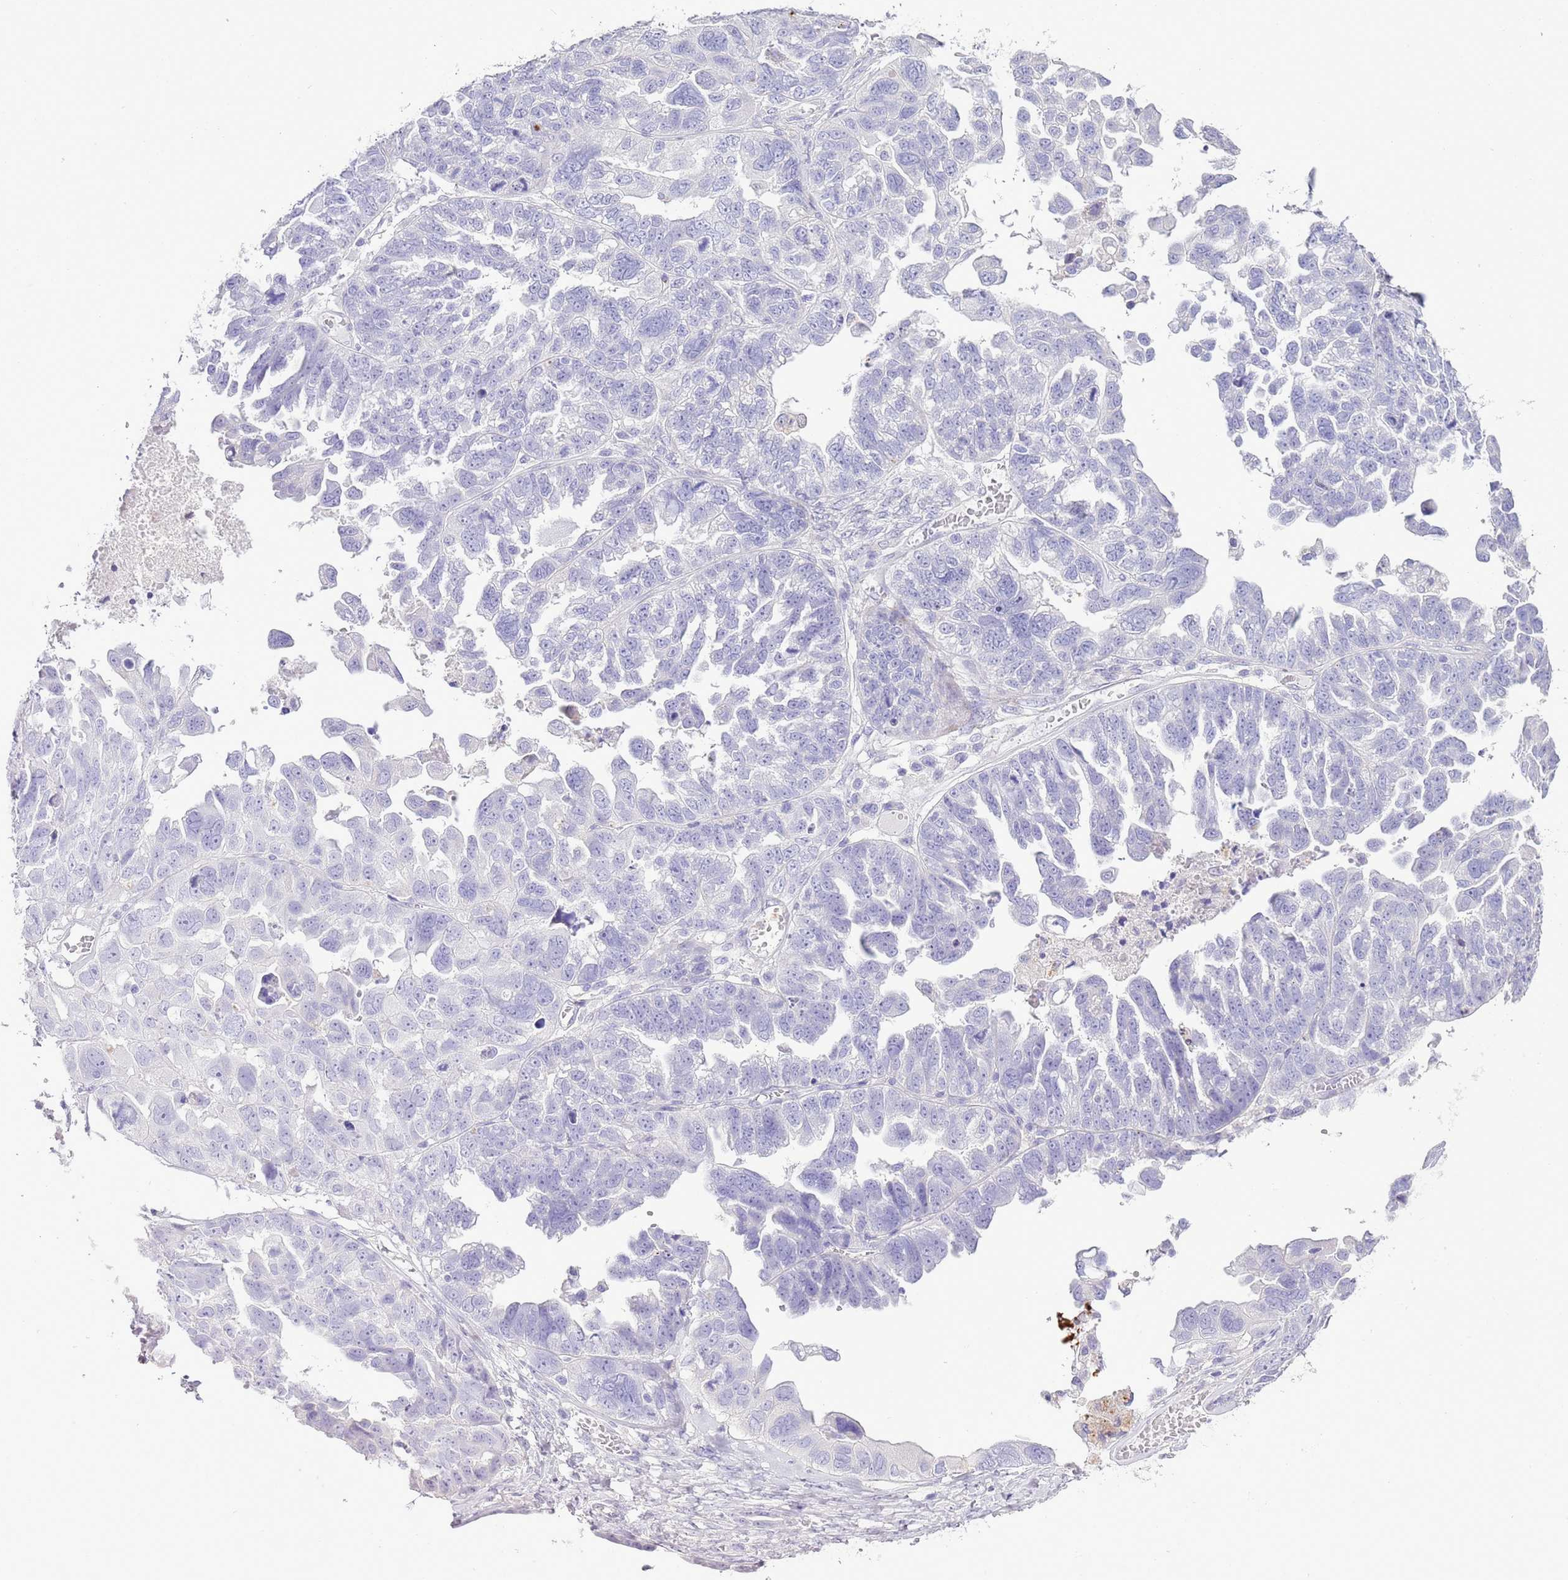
{"staining": {"intensity": "negative", "quantity": "none", "location": "none"}, "tissue": "ovarian cancer", "cell_type": "Tumor cells", "image_type": "cancer", "snomed": [{"axis": "morphology", "description": "Cystadenocarcinoma, serous, NOS"}, {"axis": "topography", "description": "Ovary"}], "caption": "Tumor cells show no significant staining in serous cystadenocarcinoma (ovarian).", "gene": "OR2Z1", "patient": {"sex": "female", "age": 79}}